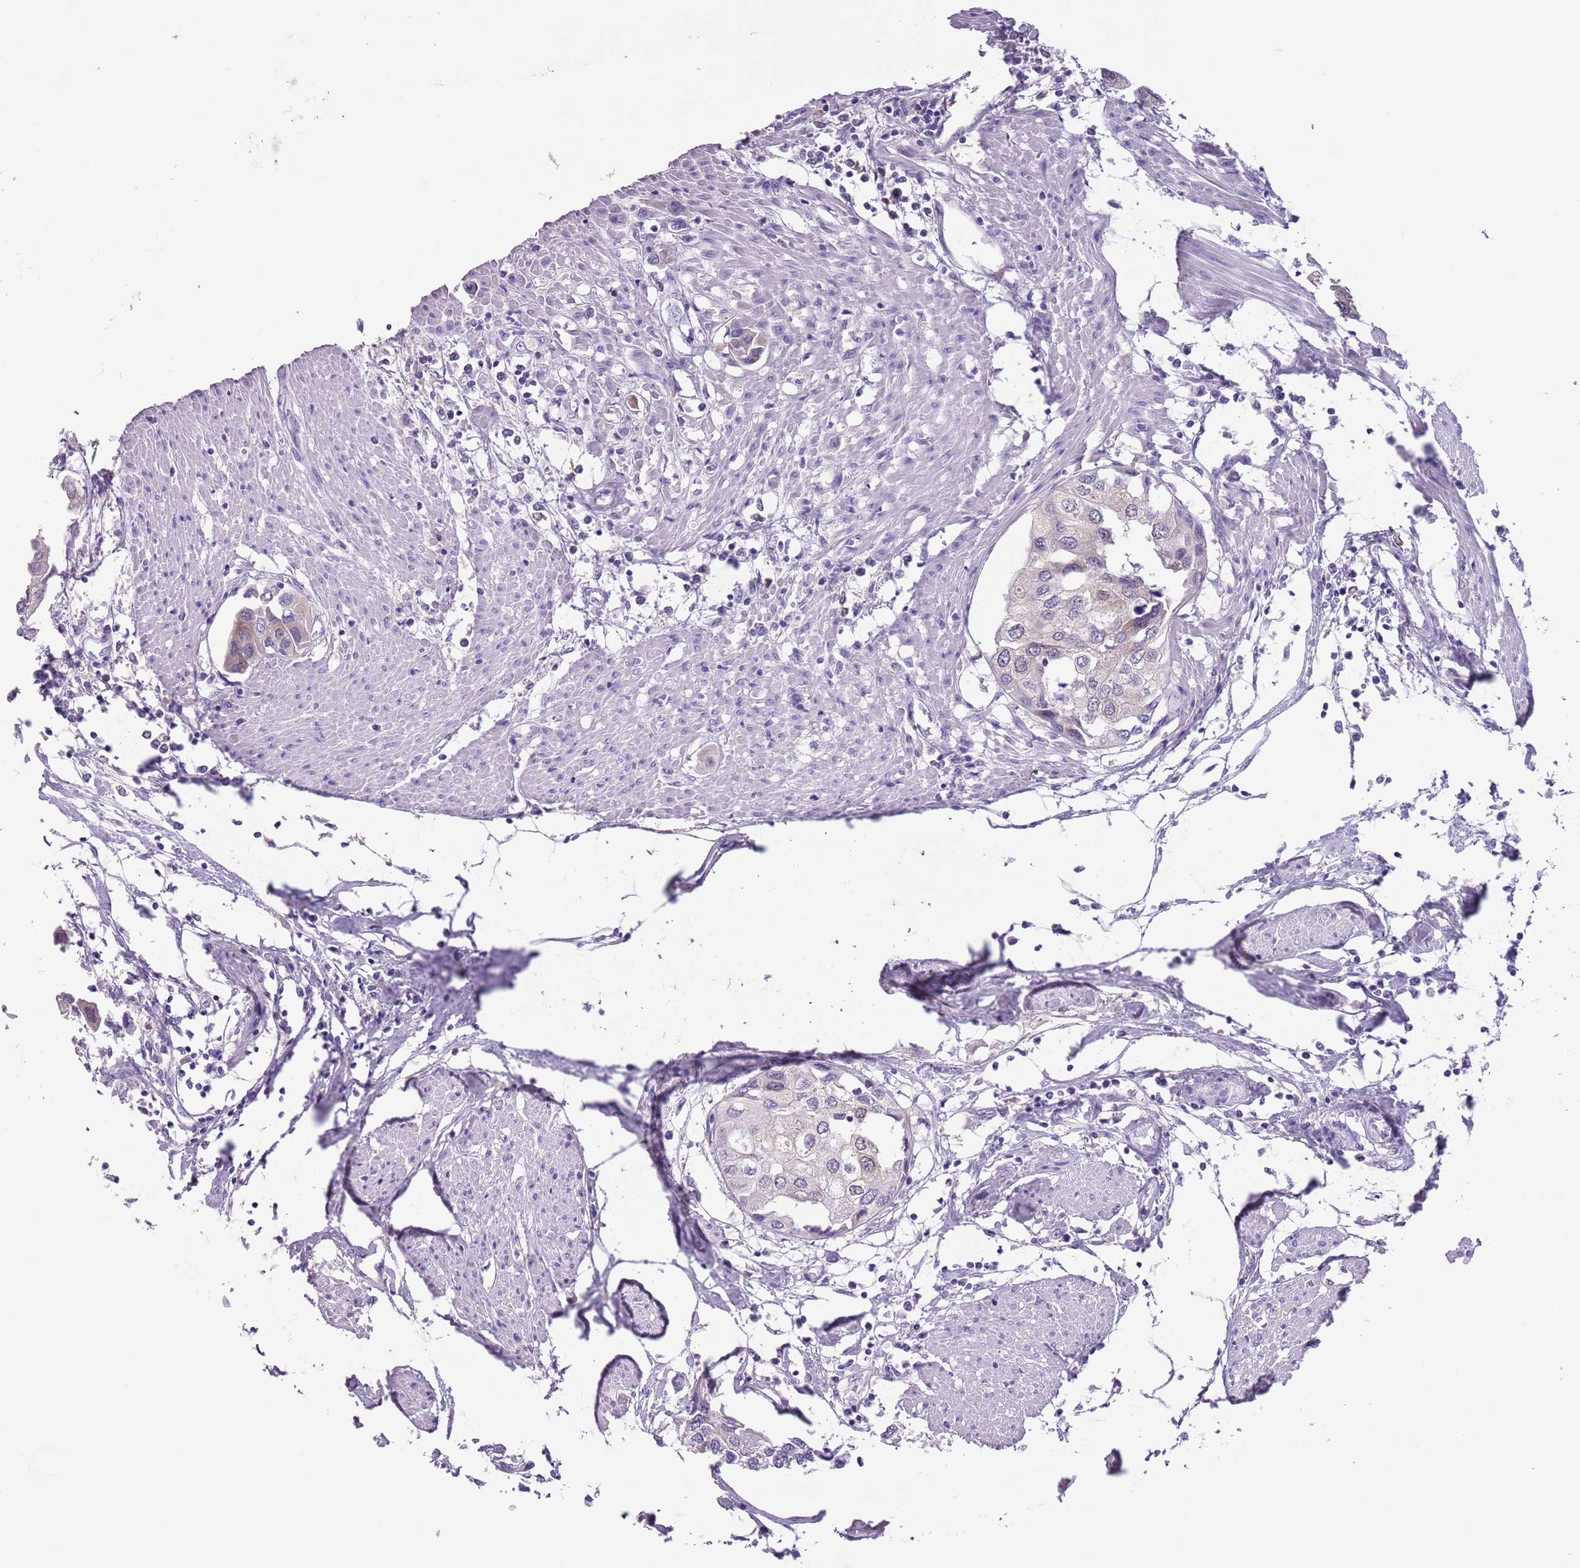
{"staining": {"intensity": "negative", "quantity": "none", "location": "none"}, "tissue": "urothelial cancer", "cell_type": "Tumor cells", "image_type": "cancer", "snomed": [{"axis": "morphology", "description": "Urothelial carcinoma, High grade"}, {"axis": "topography", "description": "Urinary bladder"}], "caption": "This photomicrograph is of high-grade urothelial carcinoma stained with immunohistochemistry to label a protein in brown with the nuclei are counter-stained blue. There is no expression in tumor cells.", "gene": "PFKFB2", "patient": {"sex": "male", "age": 64}}